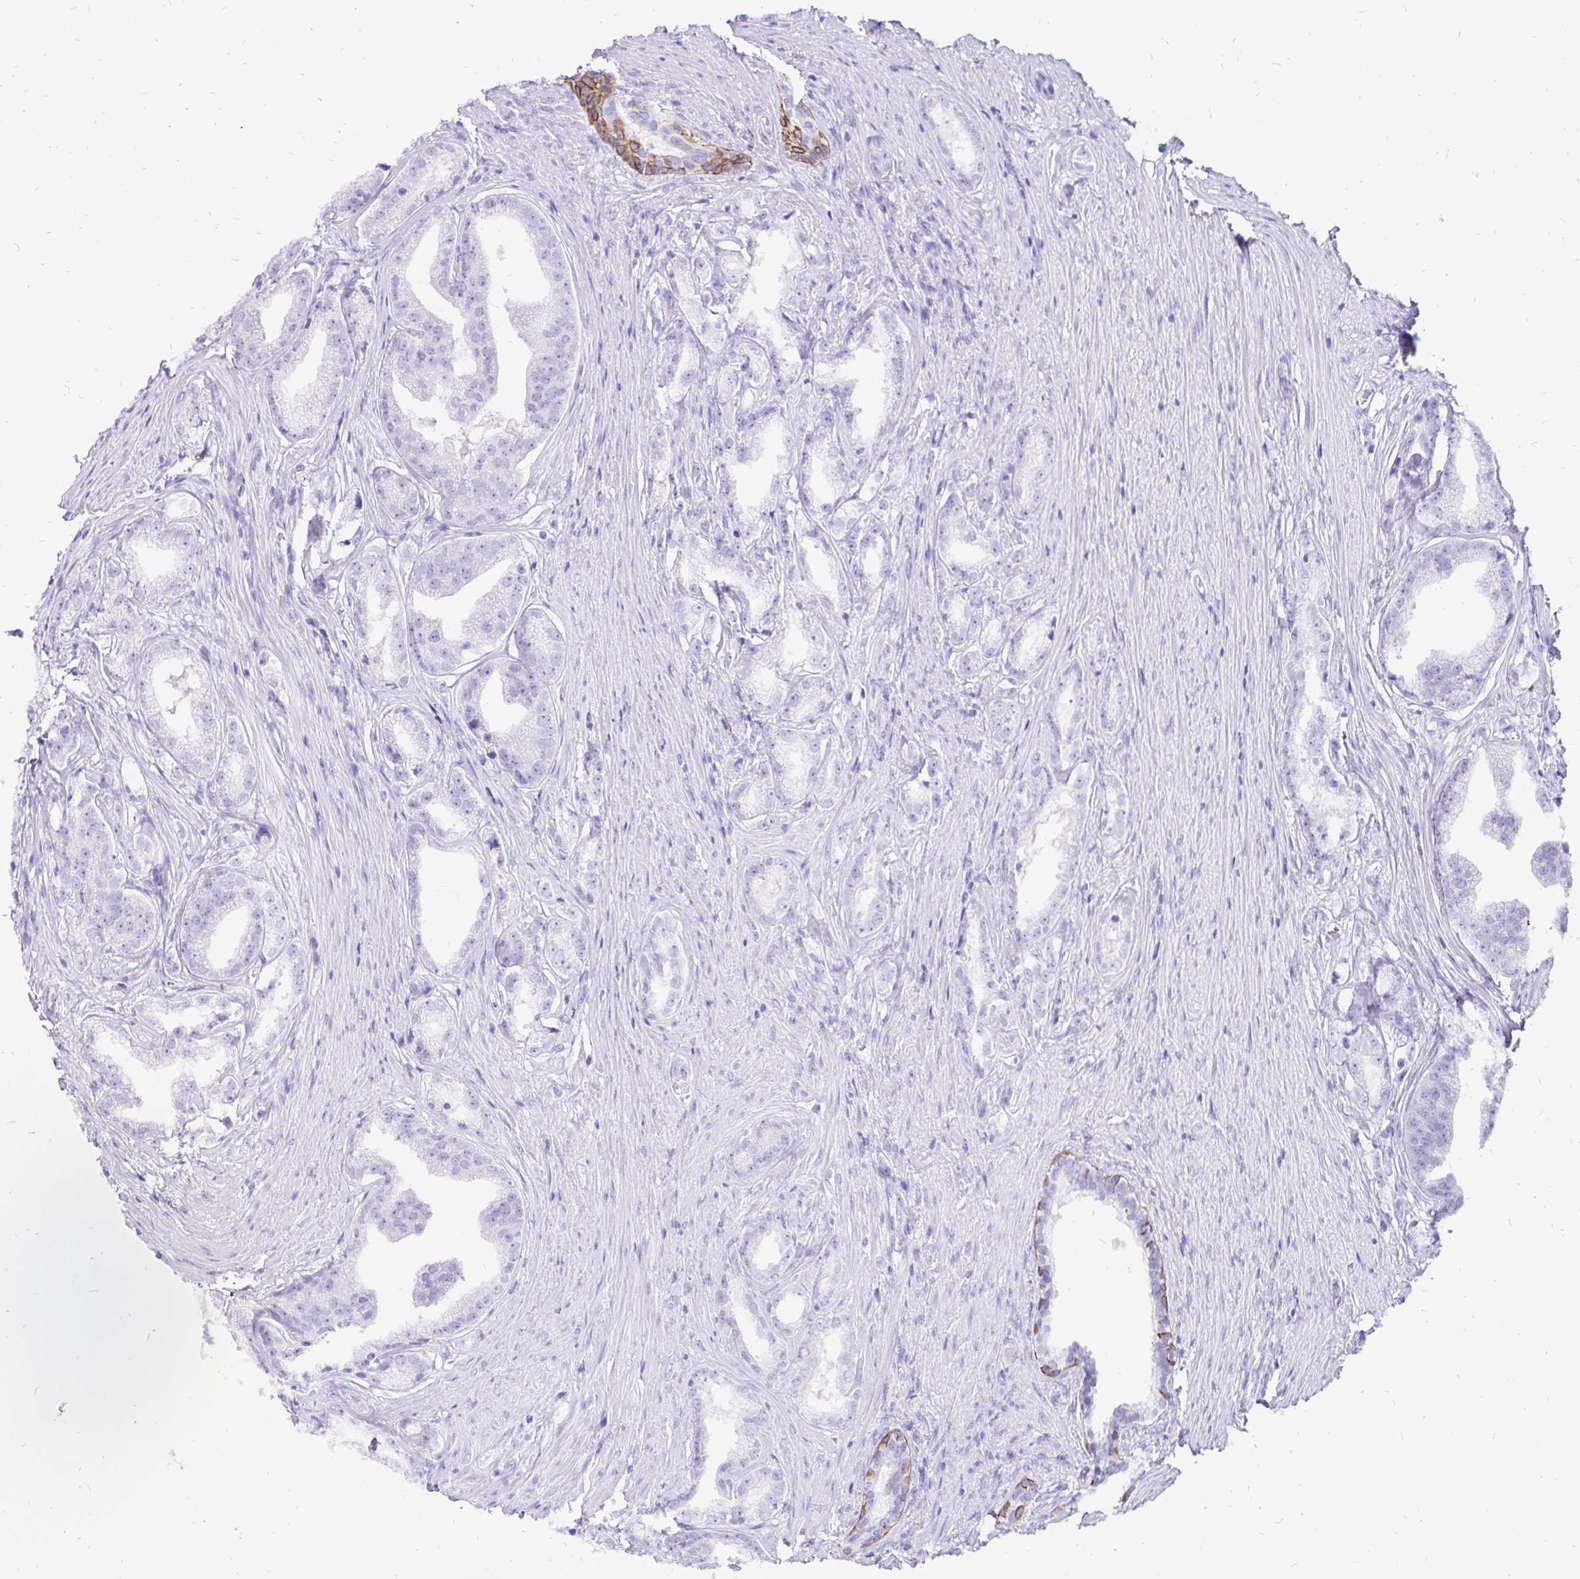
{"staining": {"intensity": "negative", "quantity": "none", "location": "none"}, "tissue": "prostate cancer", "cell_type": "Tumor cells", "image_type": "cancer", "snomed": [{"axis": "morphology", "description": "Adenocarcinoma, Low grade"}, {"axis": "topography", "description": "Prostate"}], "caption": "Image shows no significant protein expression in tumor cells of prostate adenocarcinoma (low-grade). (Stains: DAB (3,3'-diaminobenzidine) immunohistochemistry (IHC) with hematoxylin counter stain, Microscopy: brightfield microscopy at high magnification).", "gene": "KRT13", "patient": {"sex": "male", "age": 65}}